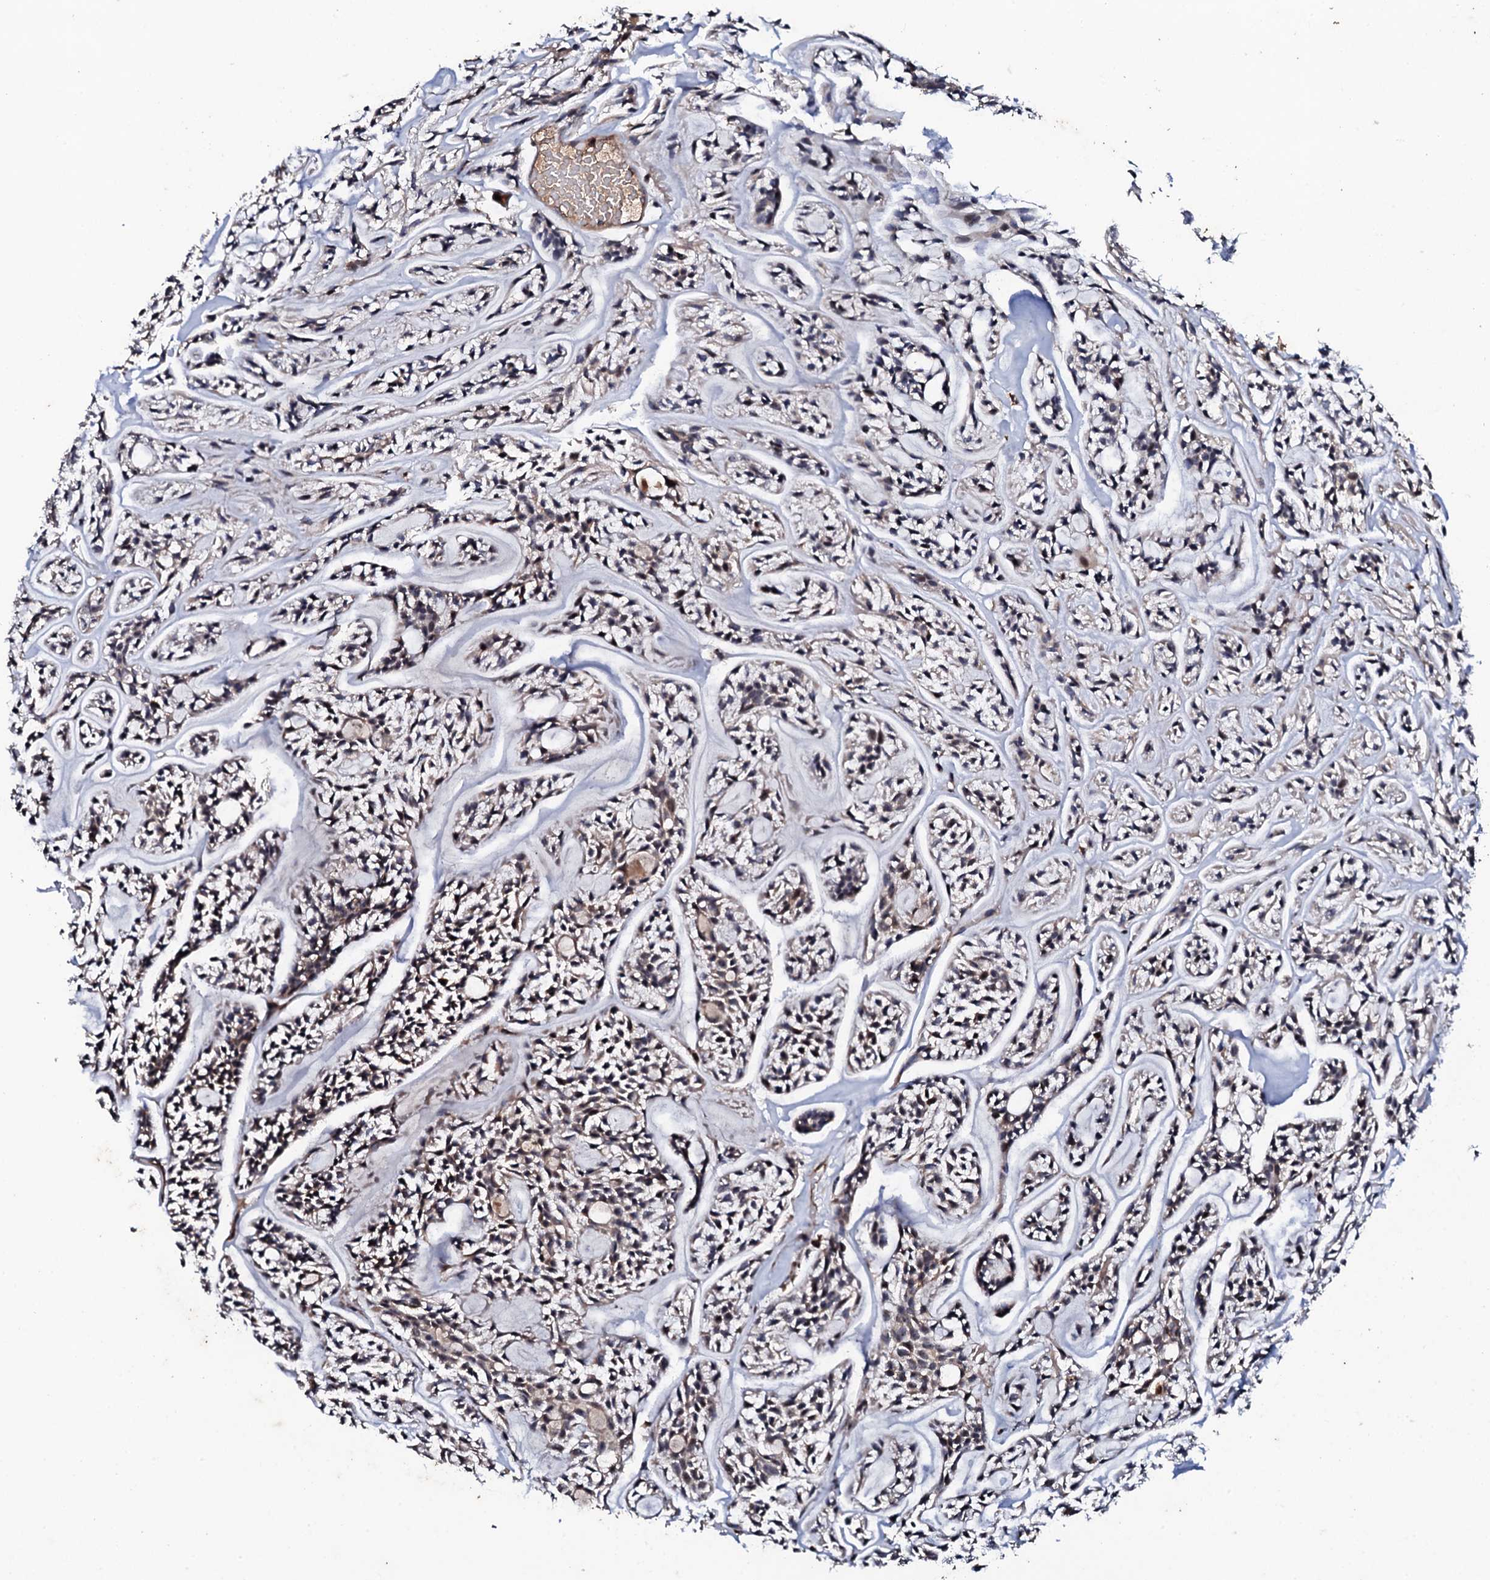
{"staining": {"intensity": "negative", "quantity": "none", "location": "none"}, "tissue": "head and neck cancer", "cell_type": "Tumor cells", "image_type": "cancer", "snomed": [{"axis": "morphology", "description": "Adenocarcinoma, NOS"}, {"axis": "topography", "description": "Salivary gland"}, {"axis": "topography", "description": "Head-Neck"}], "caption": "DAB (3,3'-diaminobenzidine) immunohistochemical staining of head and neck cancer (adenocarcinoma) demonstrates no significant positivity in tumor cells.", "gene": "FAM111A", "patient": {"sex": "male", "age": 55}}